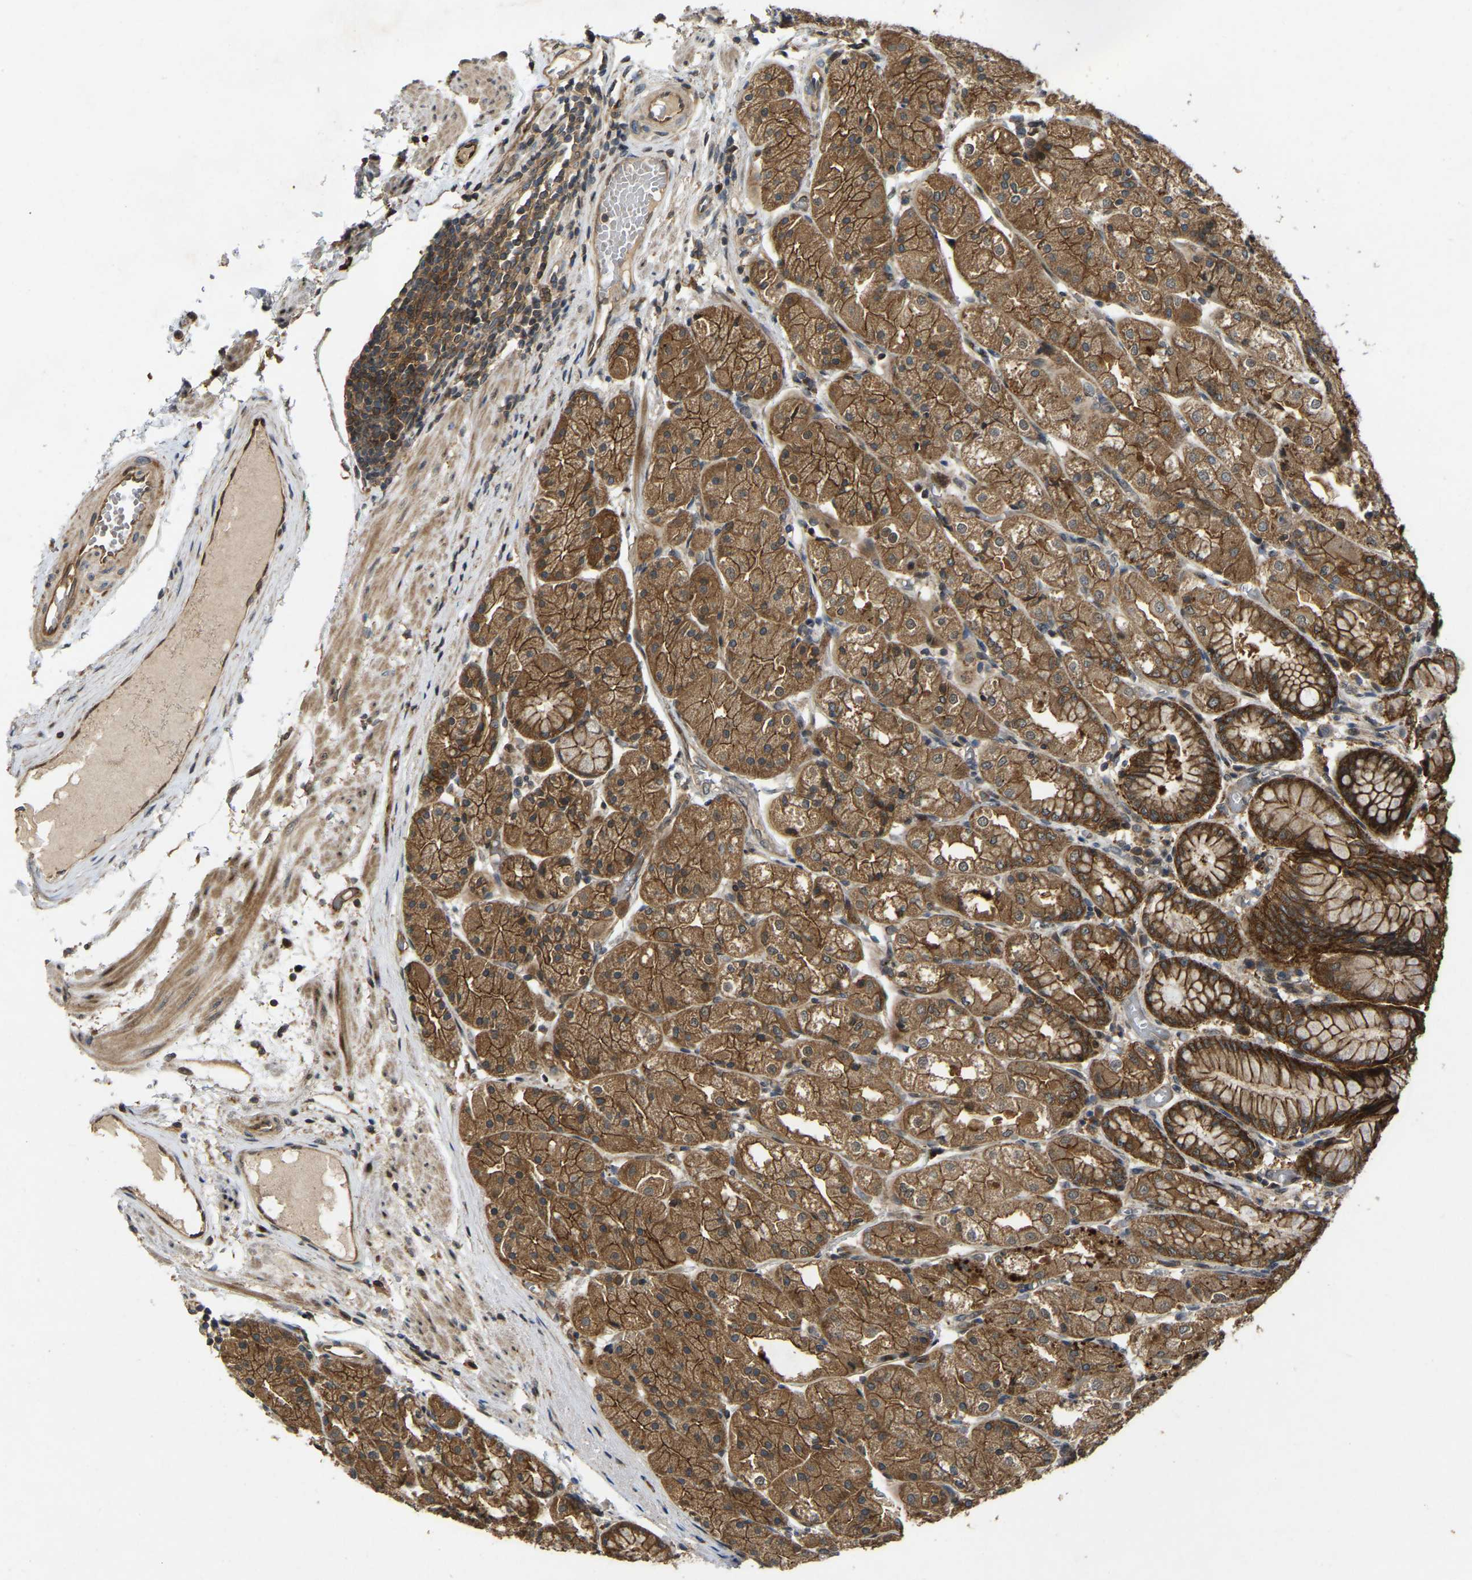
{"staining": {"intensity": "moderate", "quantity": ">75%", "location": "cytoplasmic/membranous,nuclear"}, "tissue": "stomach", "cell_type": "Glandular cells", "image_type": "normal", "snomed": [{"axis": "morphology", "description": "Normal tissue, NOS"}, {"axis": "topography", "description": "Stomach, upper"}], "caption": "Unremarkable stomach reveals moderate cytoplasmic/membranous,nuclear staining in about >75% of glandular cells.", "gene": "KIAA1549", "patient": {"sex": "male", "age": 72}}